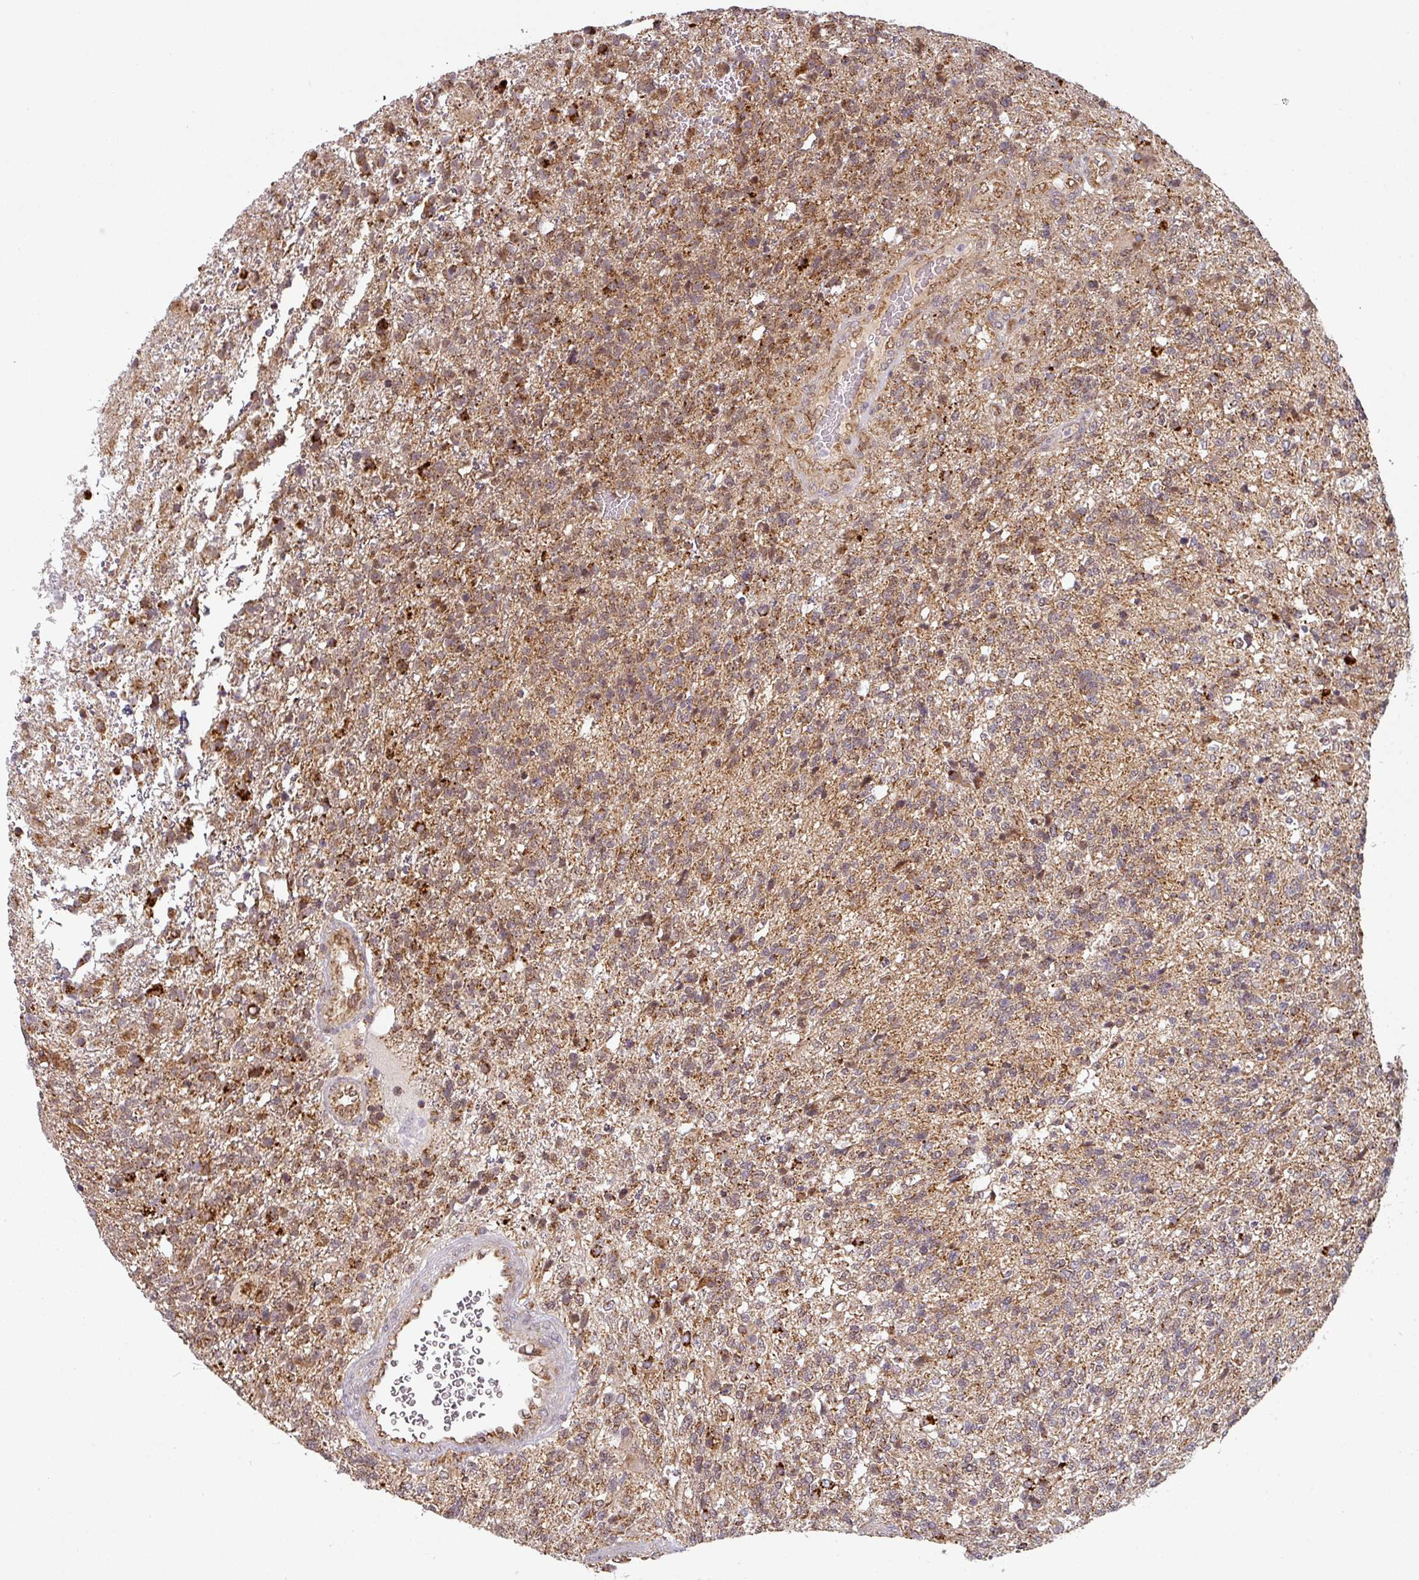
{"staining": {"intensity": "moderate", "quantity": ">75%", "location": "cytoplasmic/membranous"}, "tissue": "glioma", "cell_type": "Tumor cells", "image_type": "cancer", "snomed": [{"axis": "morphology", "description": "Glioma, malignant, High grade"}, {"axis": "topography", "description": "Brain"}], "caption": "Tumor cells show moderate cytoplasmic/membranous positivity in about >75% of cells in high-grade glioma (malignant).", "gene": "MRPS16", "patient": {"sex": "male", "age": 56}}